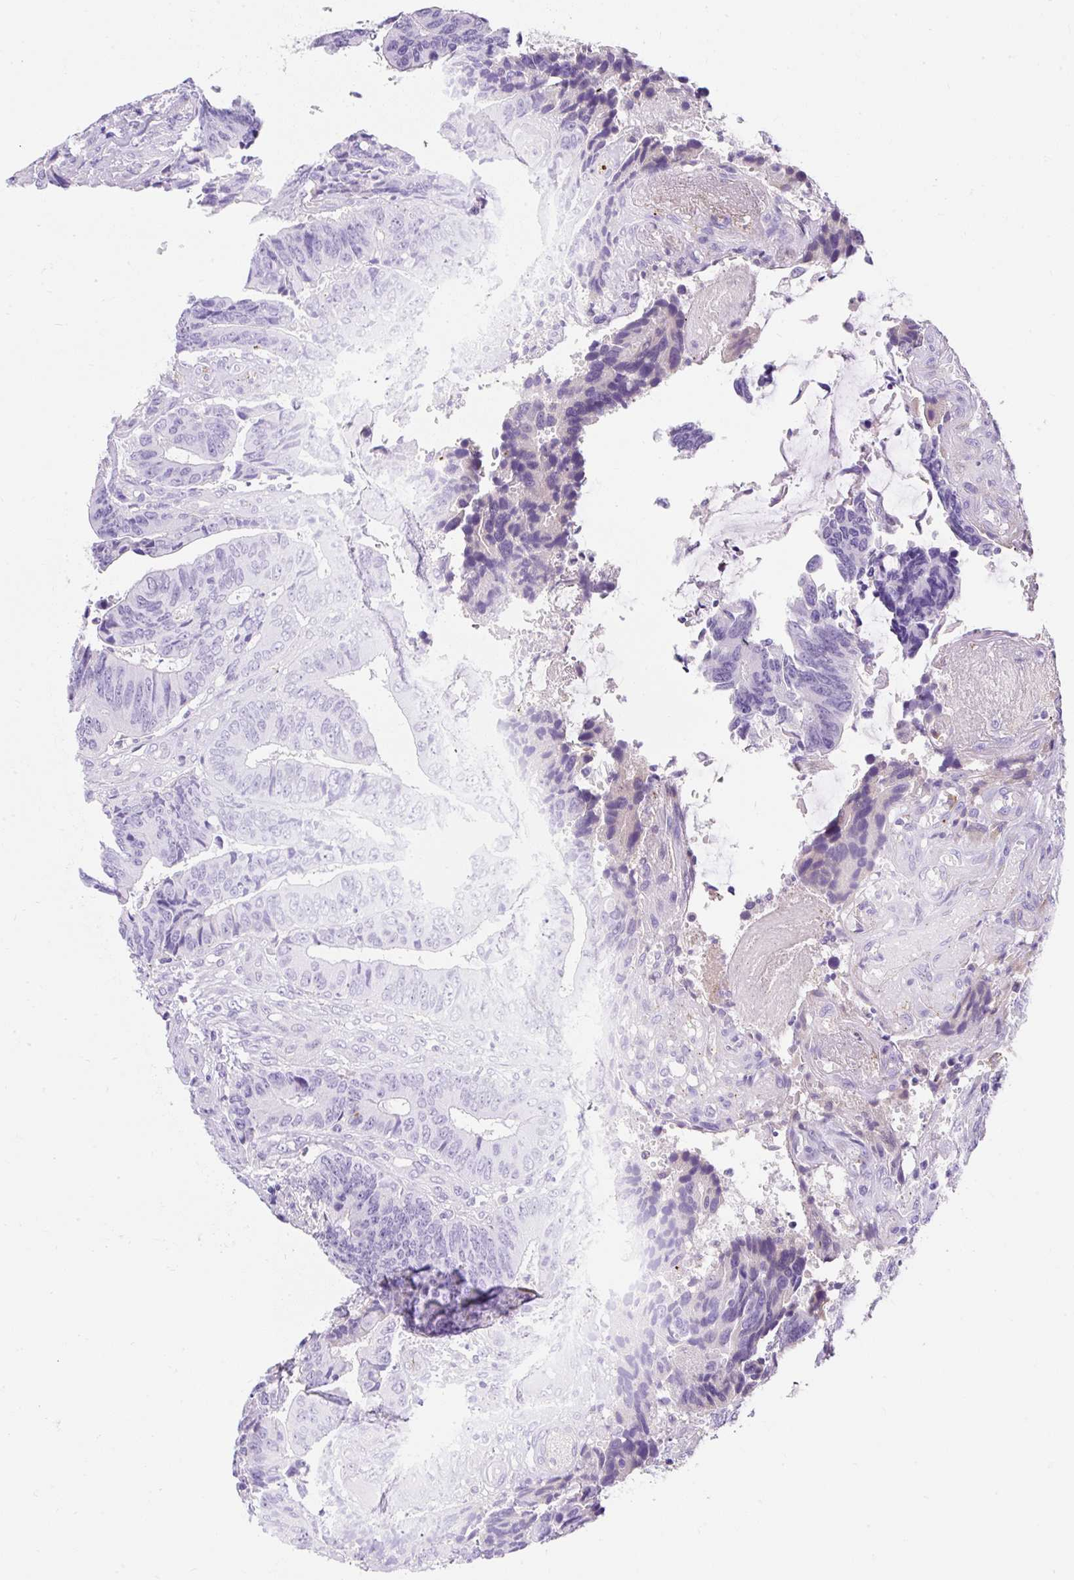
{"staining": {"intensity": "negative", "quantity": "none", "location": "none"}, "tissue": "colorectal cancer", "cell_type": "Tumor cells", "image_type": "cancer", "snomed": [{"axis": "morphology", "description": "Adenocarcinoma, NOS"}, {"axis": "topography", "description": "Colon"}], "caption": "High power microscopy image of an immunohistochemistry micrograph of colorectal adenocarcinoma, revealing no significant expression in tumor cells. The staining is performed using DAB brown chromogen with nuclei counter-stained in using hematoxylin.", "gene": "APOC4-APOC2", "patient": {"sex": "male", "age": 87}}